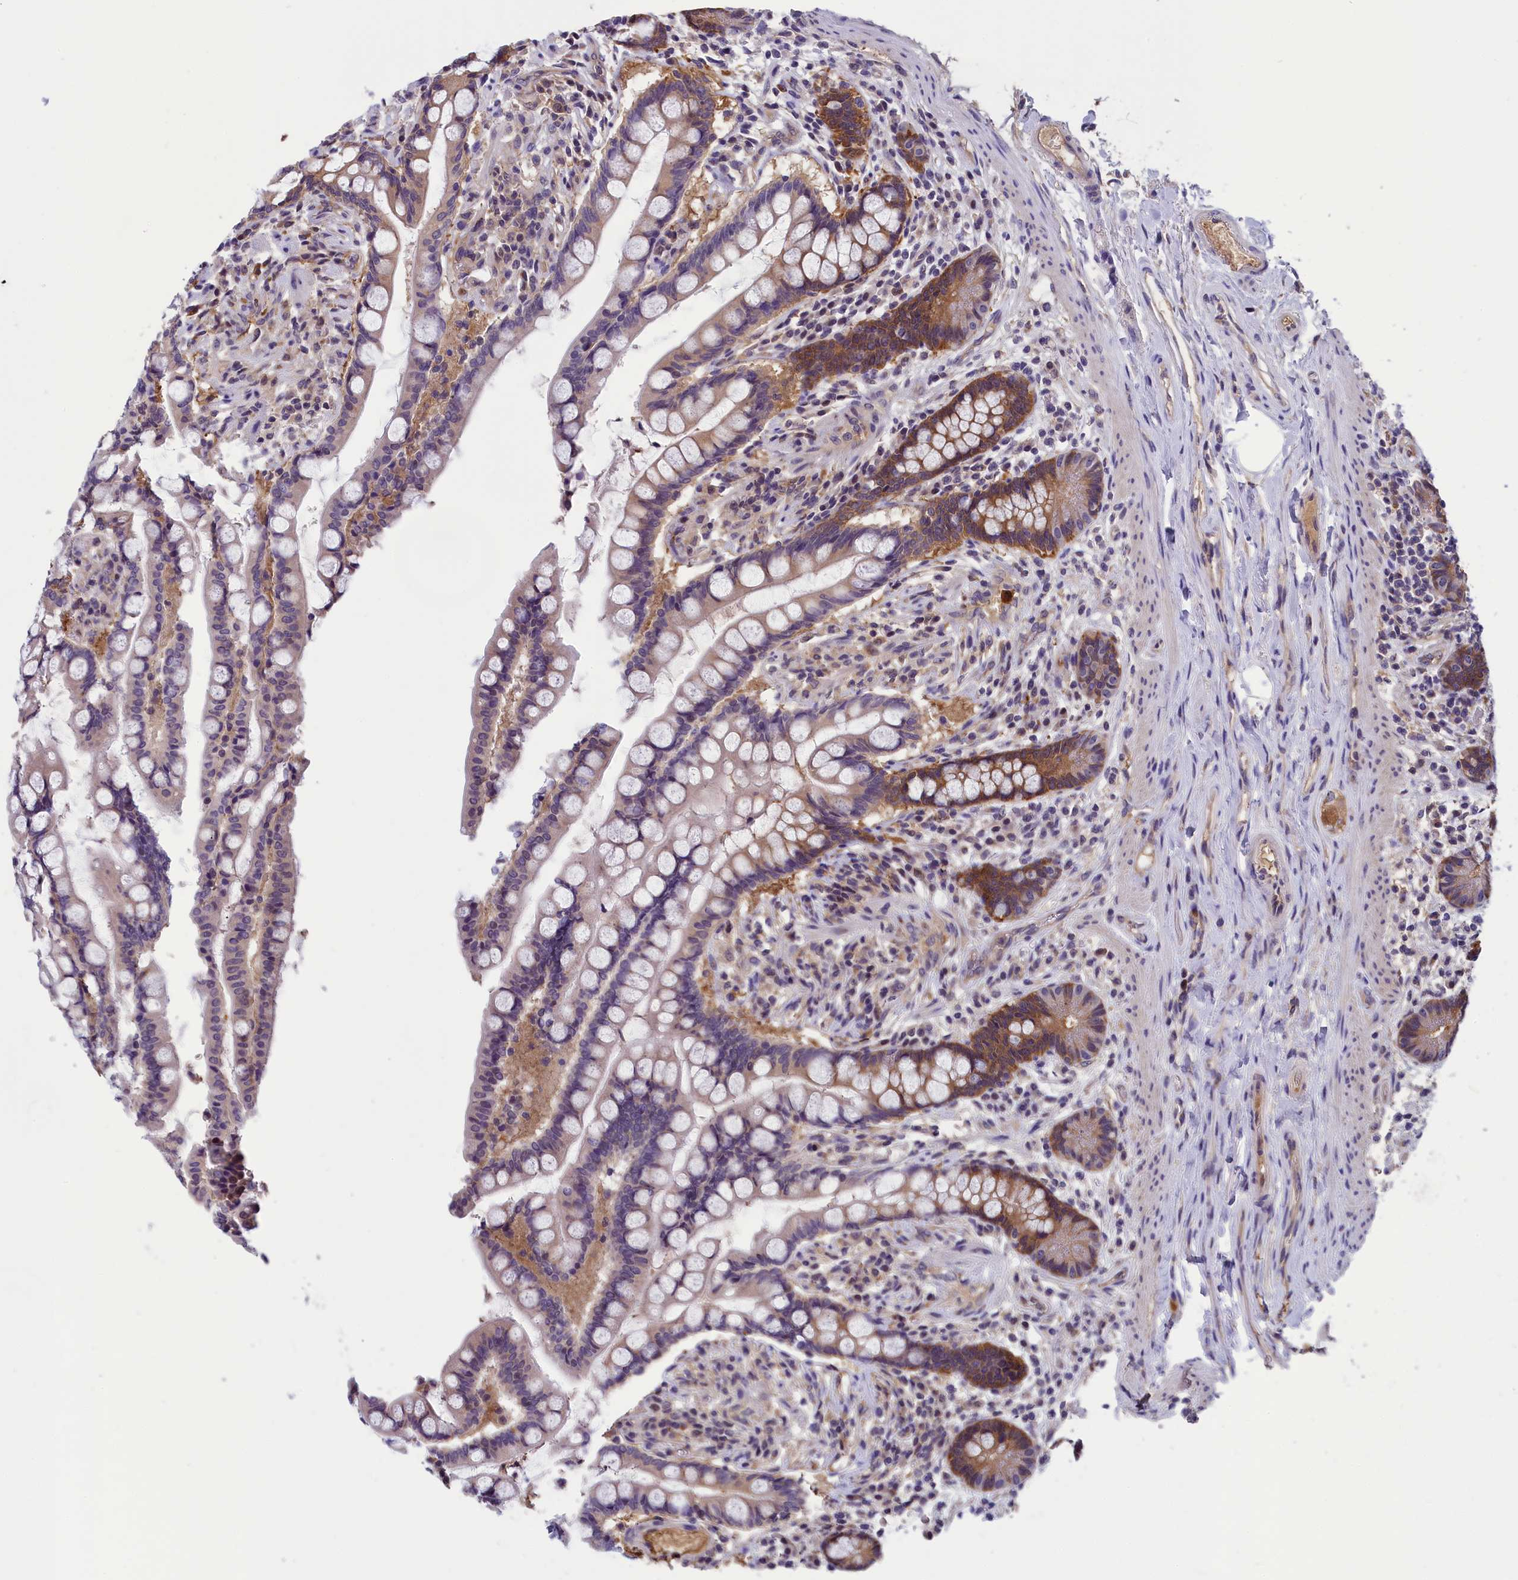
{"staining": {"intensity": "weak", "quantity": ">75%", "location": "cytoplasmic/membranous"}, "tissue": "colon", "cell_type": "Endothelial cells", "image_type": "normal", "snomed": [{"axis": "morphology", "description": "Normal tissue, NOS"}, {"axis": "topography", "description": "Colon"}], "caption": "The immunohistochemical stain shows weak cytoplasmic/membranous positivity in endothelial cells of benign colon.", "gene": "ABCC8", "patient": {"sex": "male", "age": 73}}